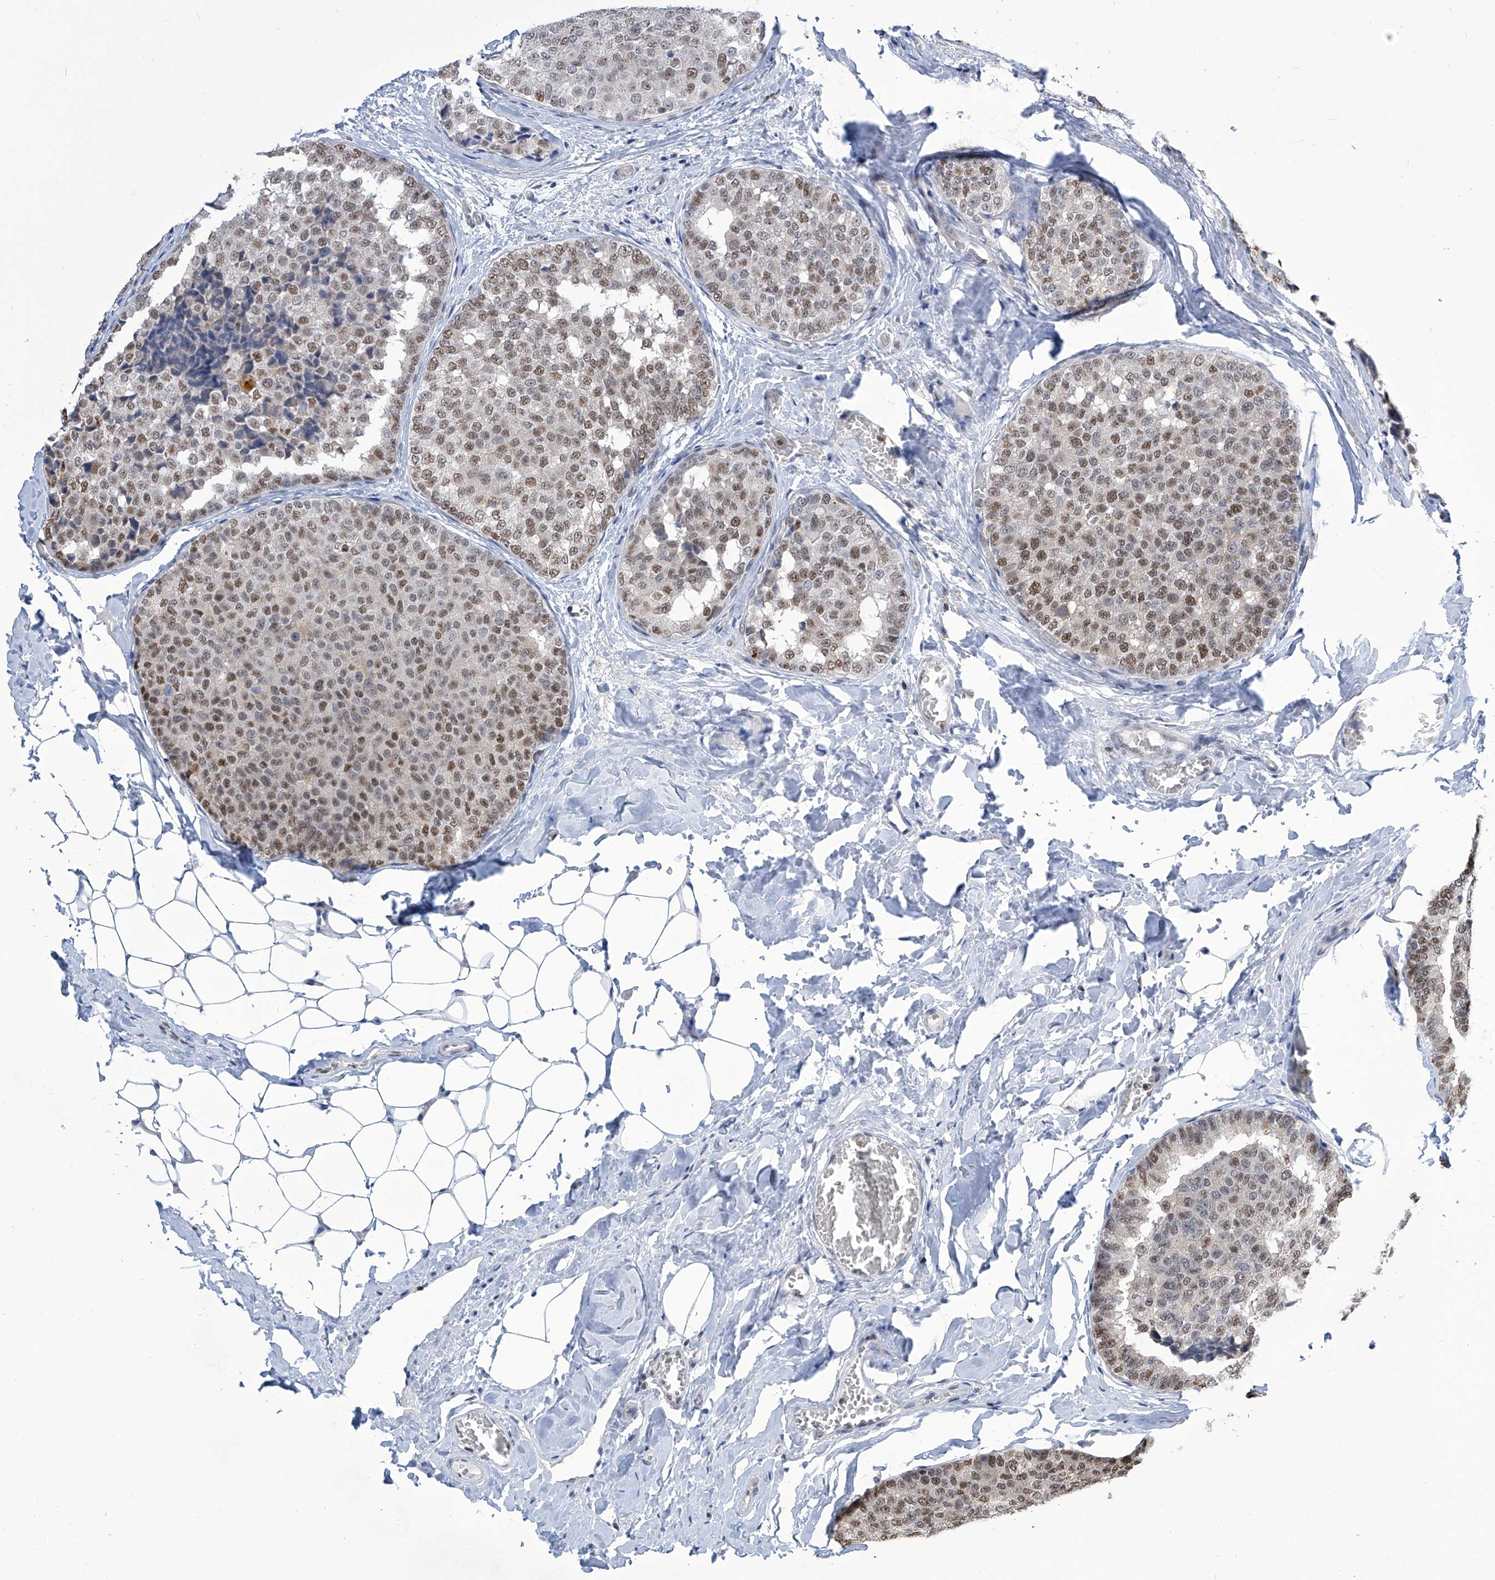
{"staining": {"intensity": "moderate", "quantity": ">75%", "location": "nuclear"}, "tissue": "breast cancer", "cell_type": "Tumor cells", "image_type": "cancer", "snomed": [{"axis": "morphology", "description": "Normal tissue, NOS"}, {"axis": "morphology", "description": "Duct carcinoma"}, {"axis": "topography", "description": "Breast"}], "caption": "Immunohistochemistry (IHC) image of human breast cancer stained for a protein (brown), which exhibits medium levels of moderate nuclear expression in about >75% of tumor cells.", "gene": "SREBF2", "patient": {"sex": "female", "age": 43}}